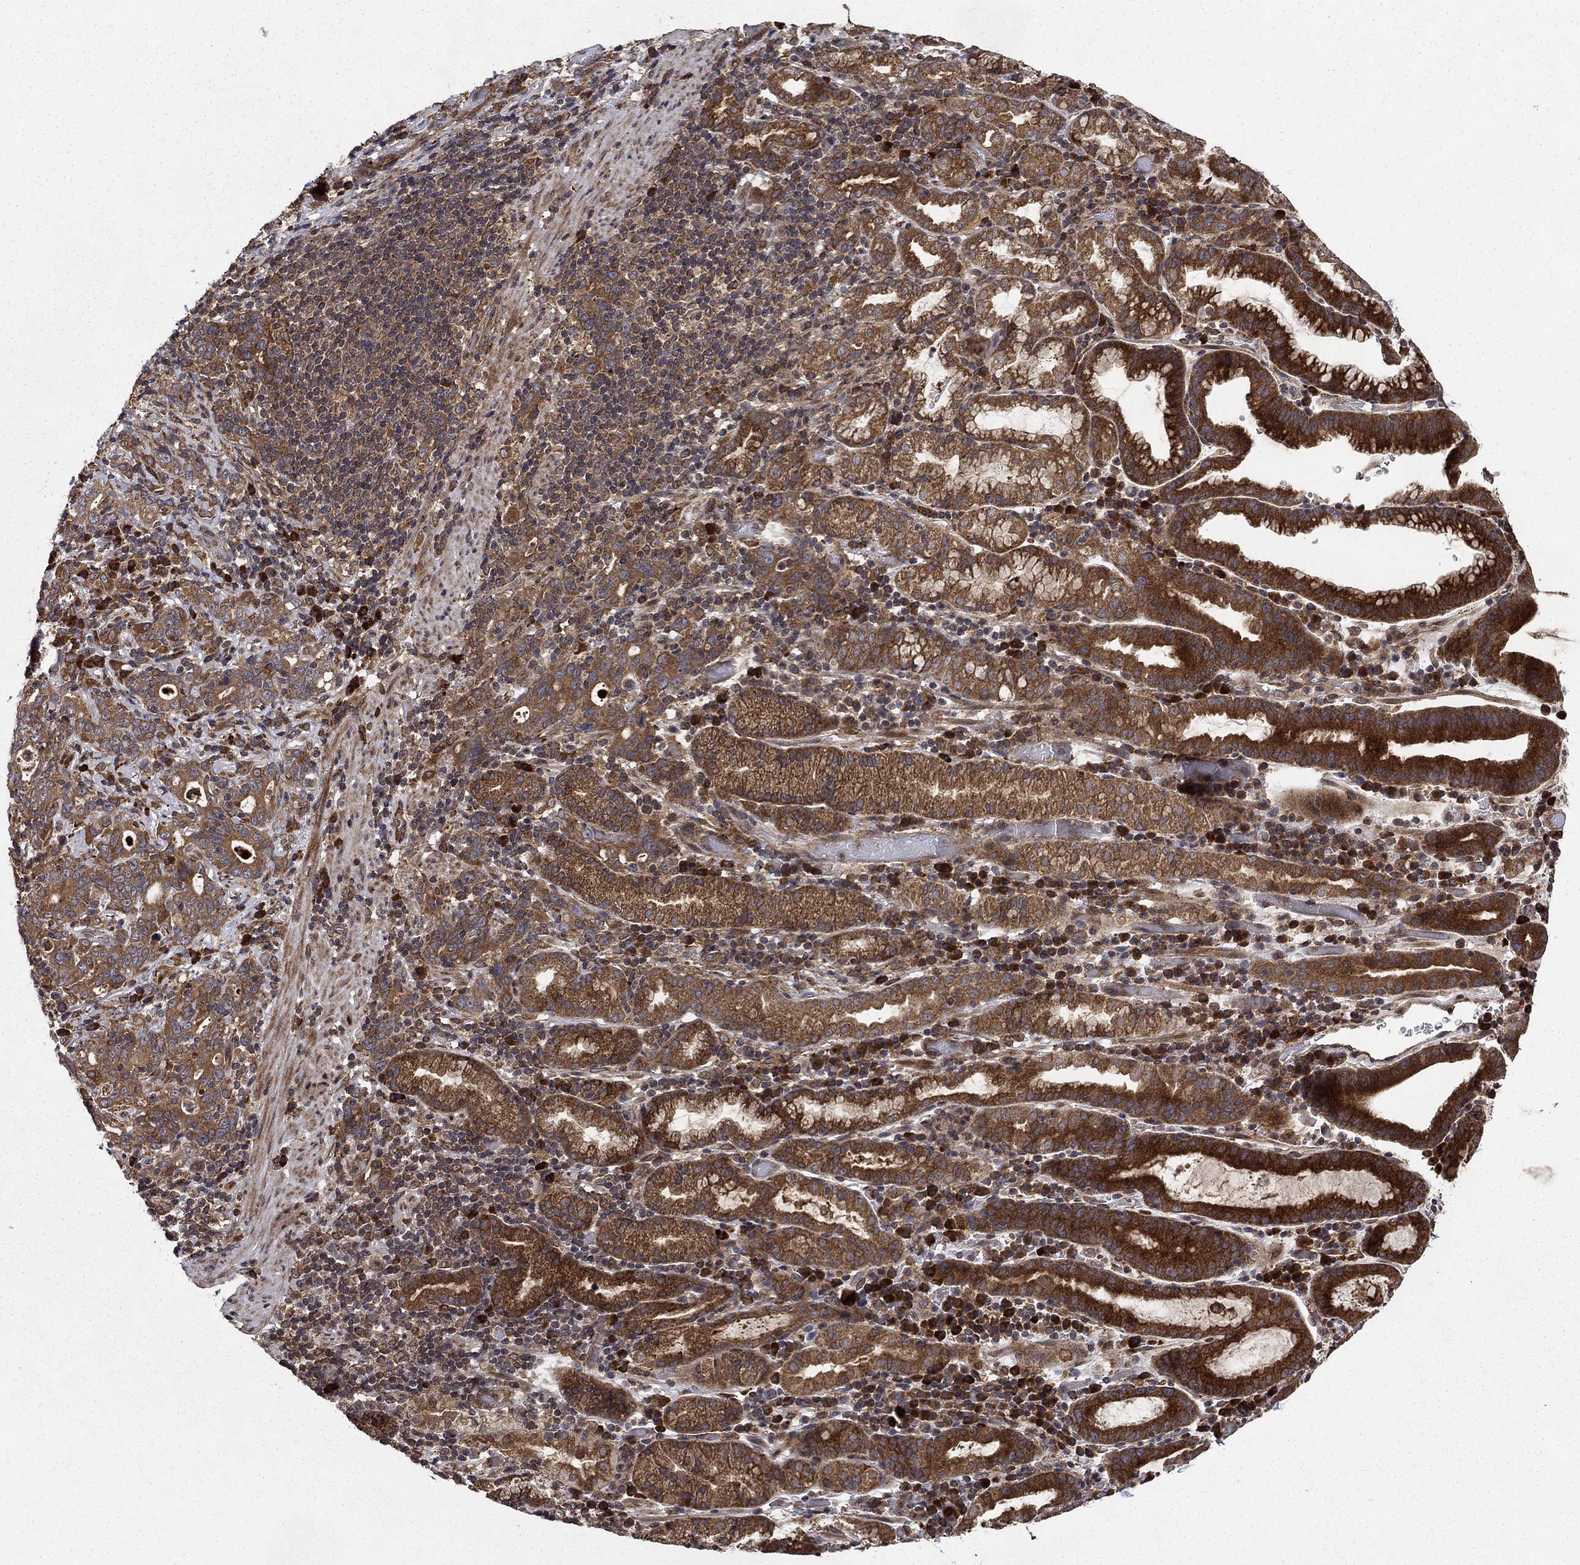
{"staining": {"intensity": "strong", "quantity": "25%-75%", "location": "cytoplasmic/membranous"}, "tissue": "stomach cancer", "cell_type": "Tumor cells", "image_type": "cancer", "snomed": [{"axis": "morphology", "description": "Adenocarcinoma, NOS"}, {"axis": "topography", "description": "Stomach"}], "caption": "Protein analysis of stomach cancer tissue shows strong cytoplasmic/membranous positivity in approximately 25%-75% of tumor cells. Nuclei are stained in blue.", "gene": "BABAM2", "patient": {"sex": "male", "age": 79}}